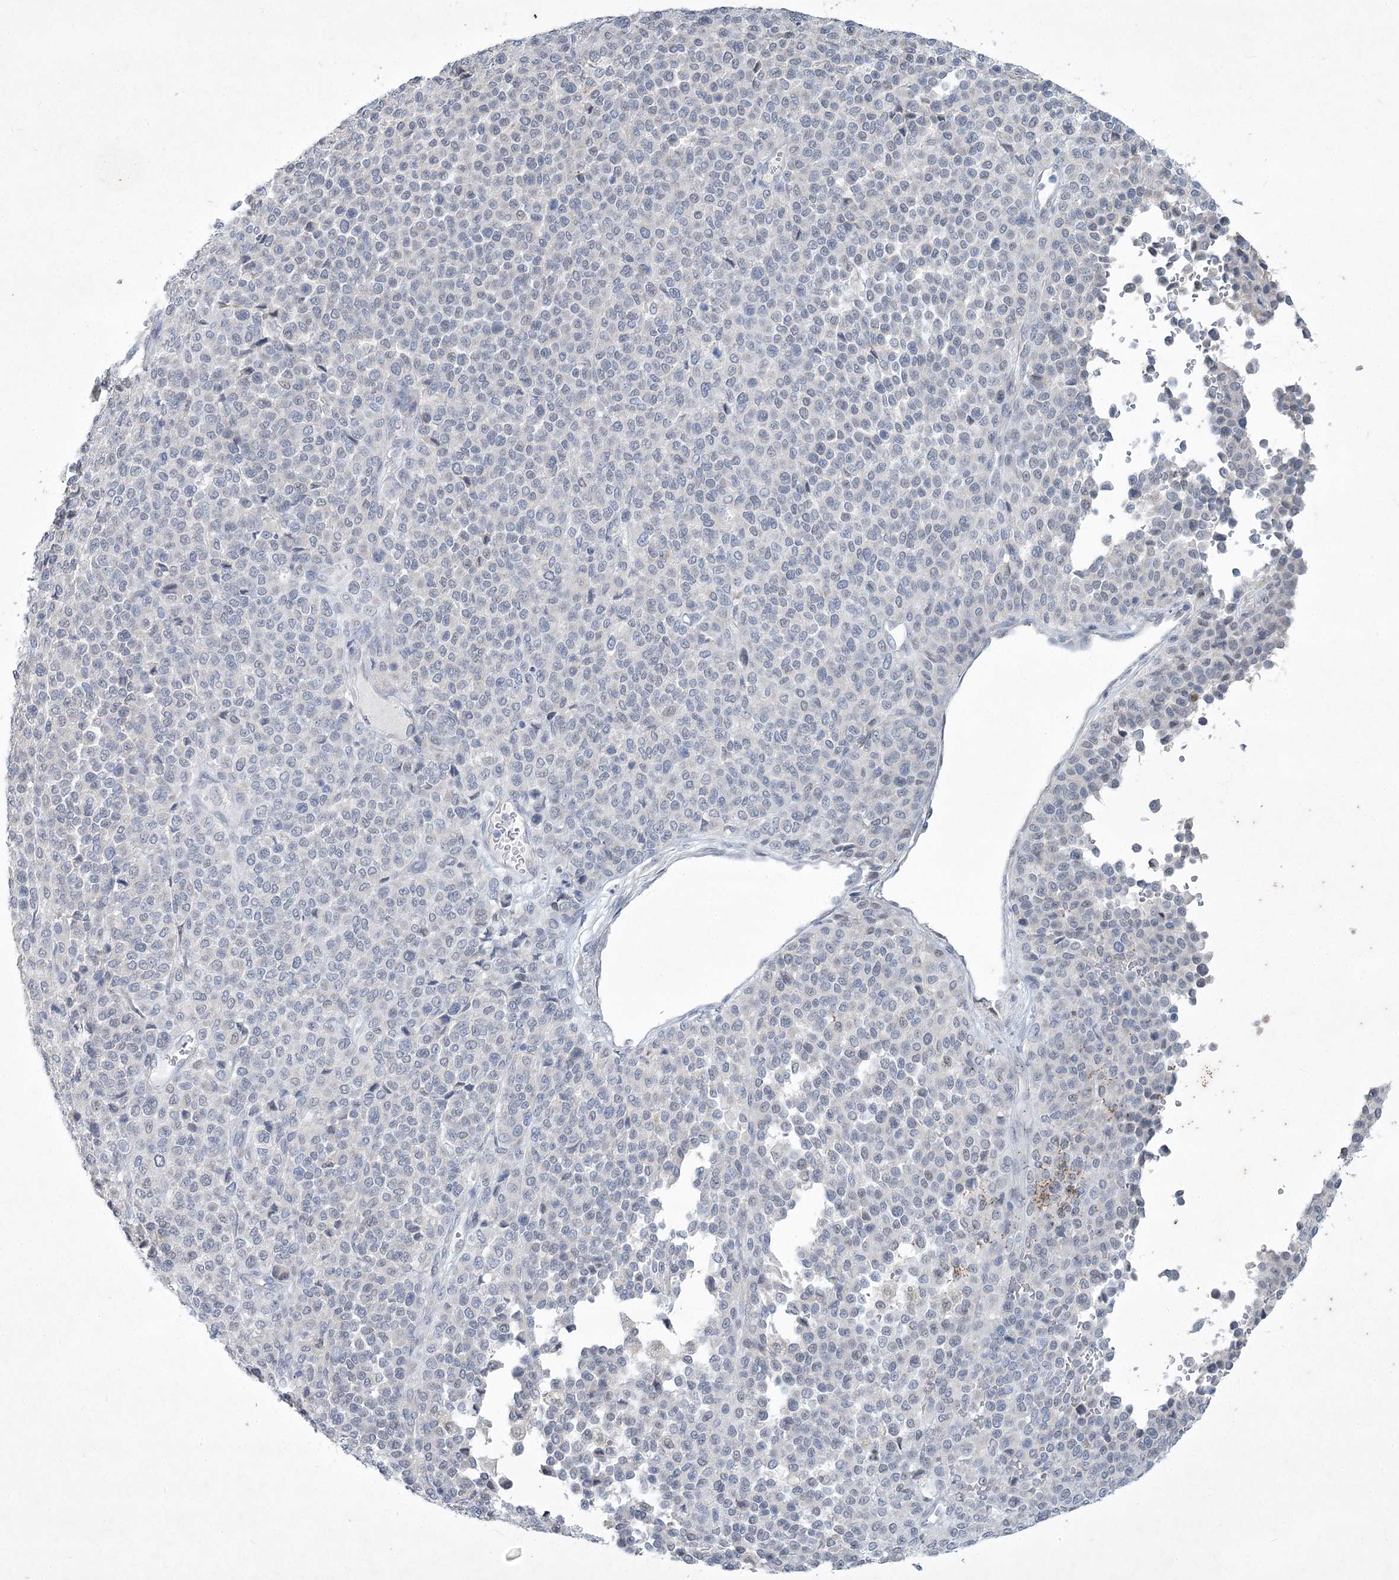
{"staining": {"intensity": "negative", "quantity": "none", "location": "none"}, "tissue": "melanoma", "cell_type": "Tumor cells", "image_type": "cancer", "snomed": [{"axis": "morphology", "description": "Malignant melanoma, Metastatic site"}, {"axis": "topography", "description": "Pancreas"}], "caption": "Photomicrograph shows no significant protein positivity in tumor cells of melanoma.", "gene": "ABITRAM", "patient": {"sex": "female", "age": 30}}